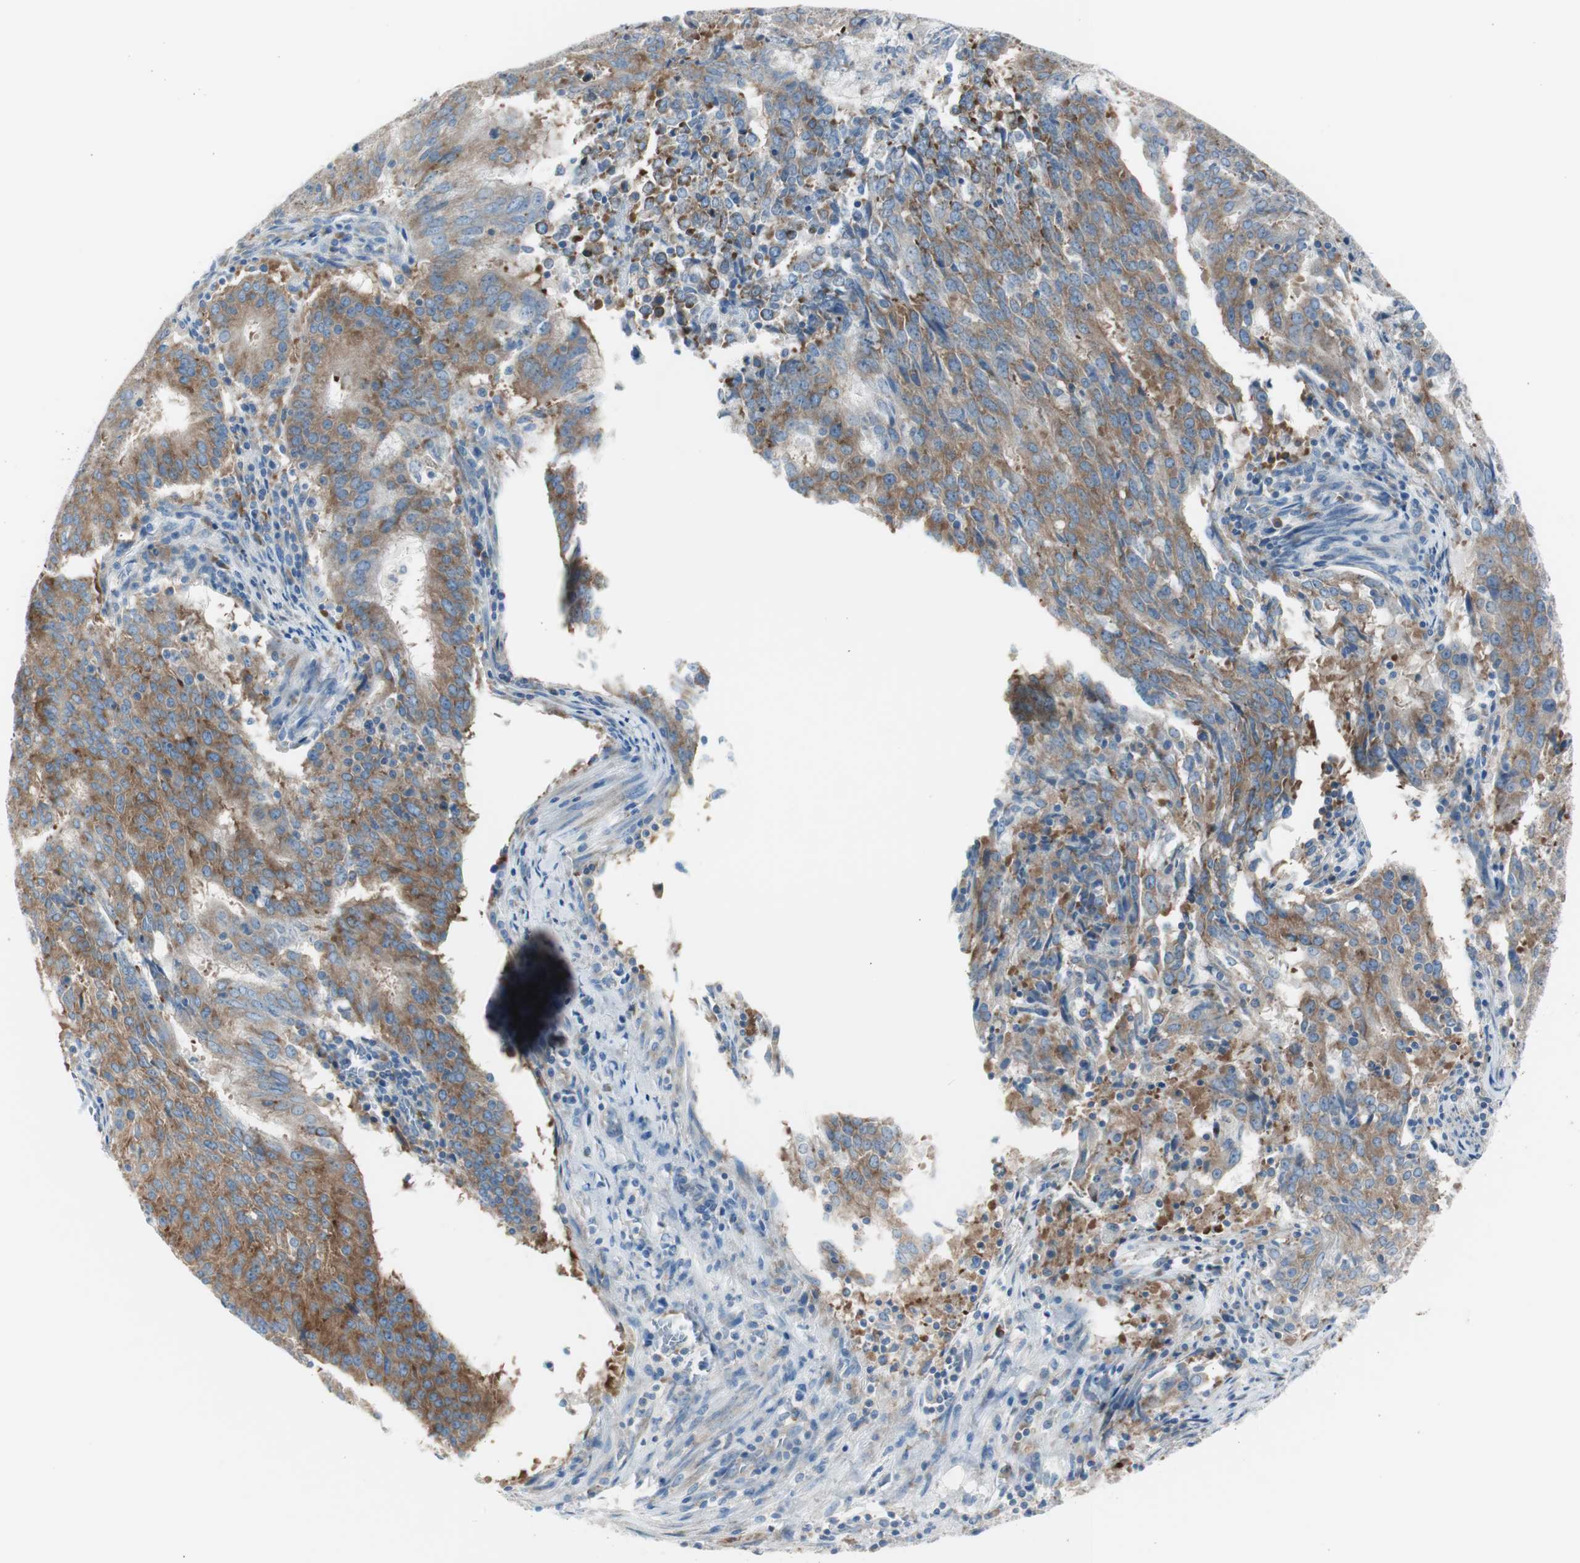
{"staining": {"intensity": "moderate", "quantity": ">75%", "location": "cytoplasmic/membranous"}, "tissue": "cervical cancer", "cell_type": "Tumor cells", "image_type": "cancer", "snomed": [{"axis": "morphology", "description": "Adenocarcinoma, NOS"}, {"axis": "topography", "description": "Cervix"}], "caption": "Tumor cells display moderate cytoplasmic/membranous positivity in about >75% of cells in cervical adenocarcinoma. The staining is performed using DAB (3,3'-diaminobenzidine) brown chromogen to label protein expression. The nuclei are counter-stained blue using hematoxylin.", "gene": "RPS12", "patient": {"sex": "female", "age": 44}}